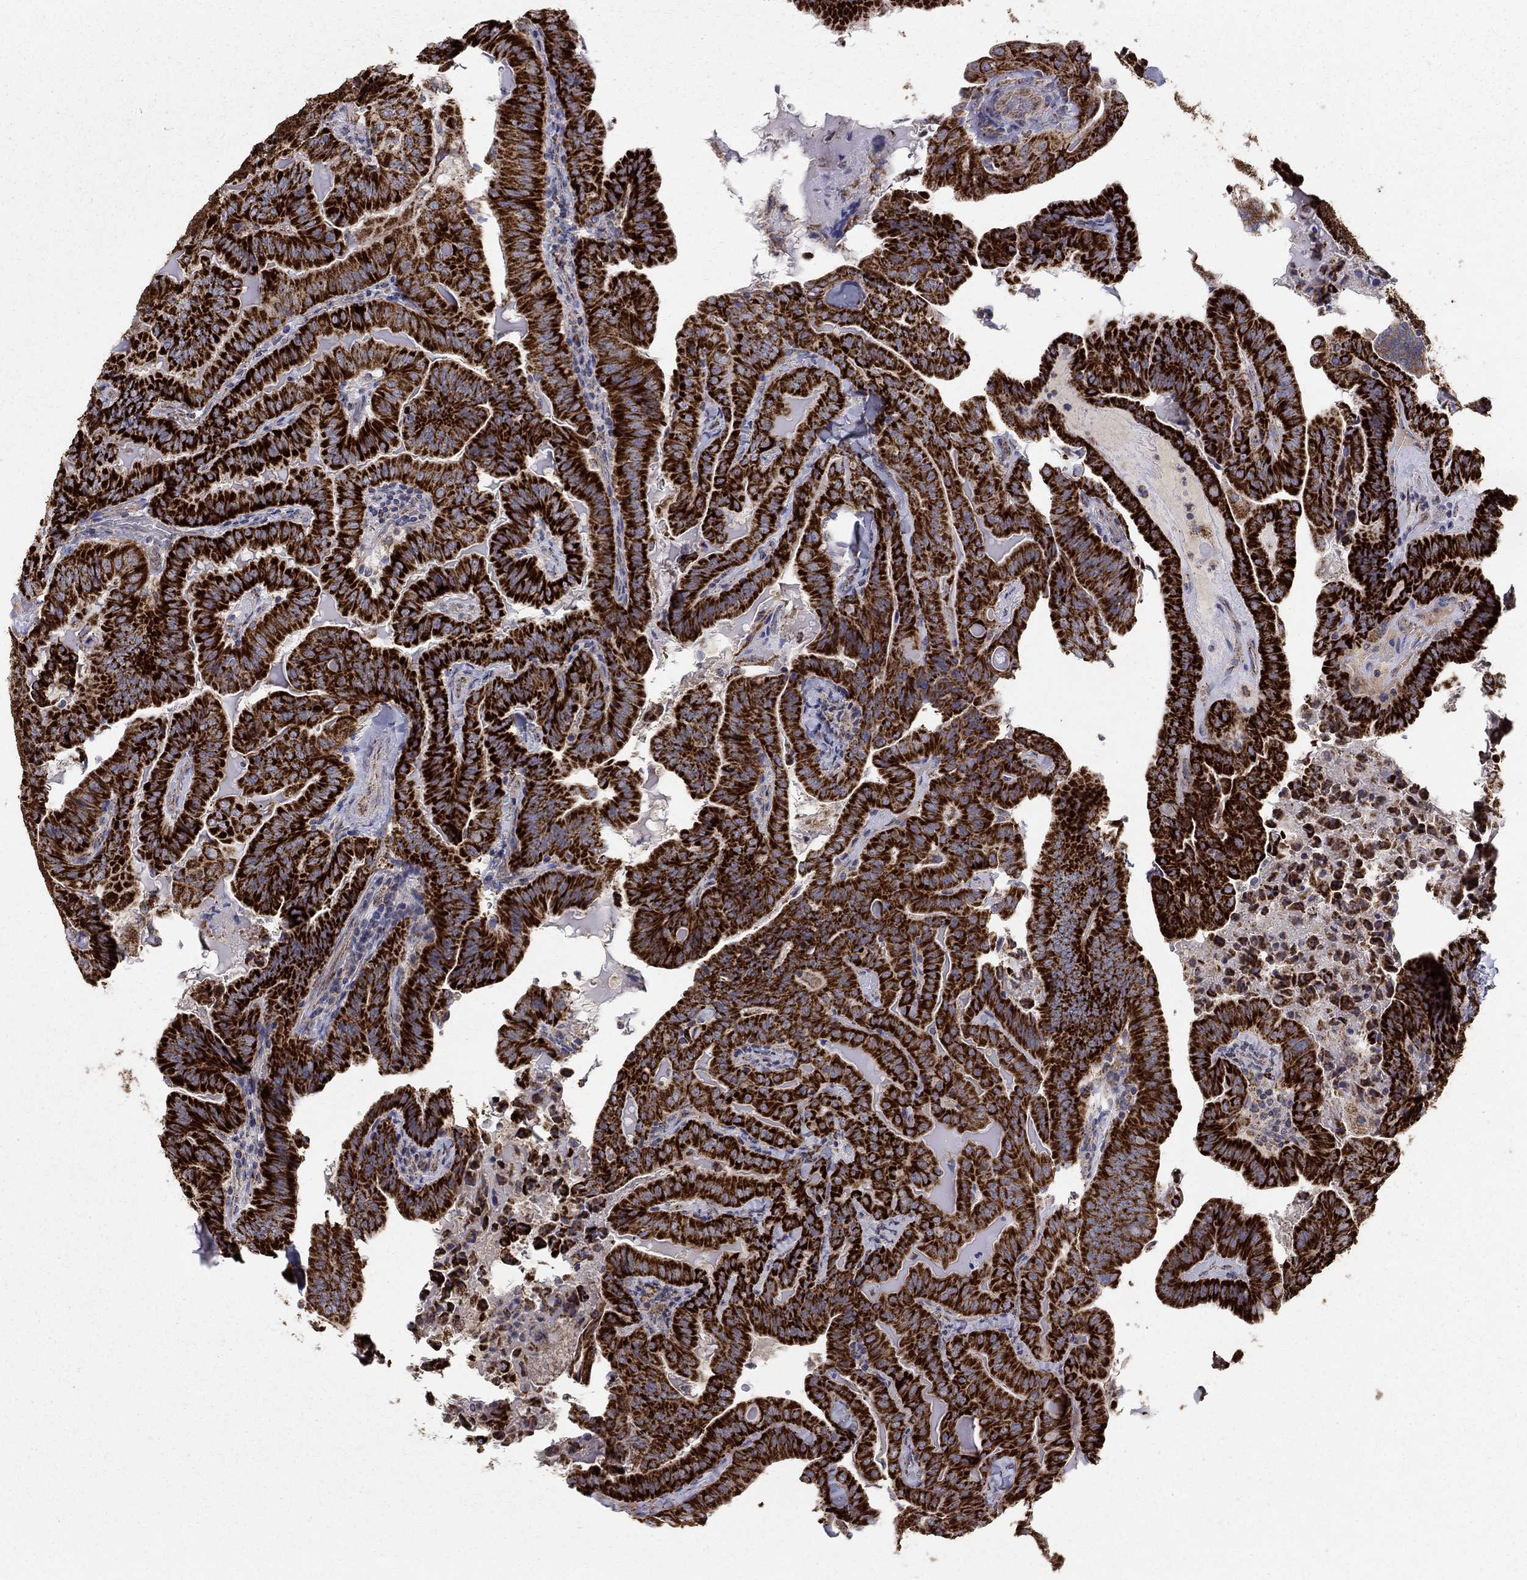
{"staining": {"intensity": "strong", "quantity": ">75%", "location": "cytoplasmic/membranous"}, "tissue": "thyroid cancer", "cell_type": "Tumor cells", "image_type": "cancer", "snomed": [{"axis": "morphology", "description": "Papillary adenocarcinoma, NOS"}, {"axis": "topography", "description": "Thyroid gland"}], "caption": "A high-resolution image shows immunohistochemistry (IHC) staining of papillary adenocarcinoma (thyroid), which displays strong cytoplasmic/membranous expression in about >75% of tumor cells.", "gene": "GCSH", "patient": {"sex": "female", "age": 68}}